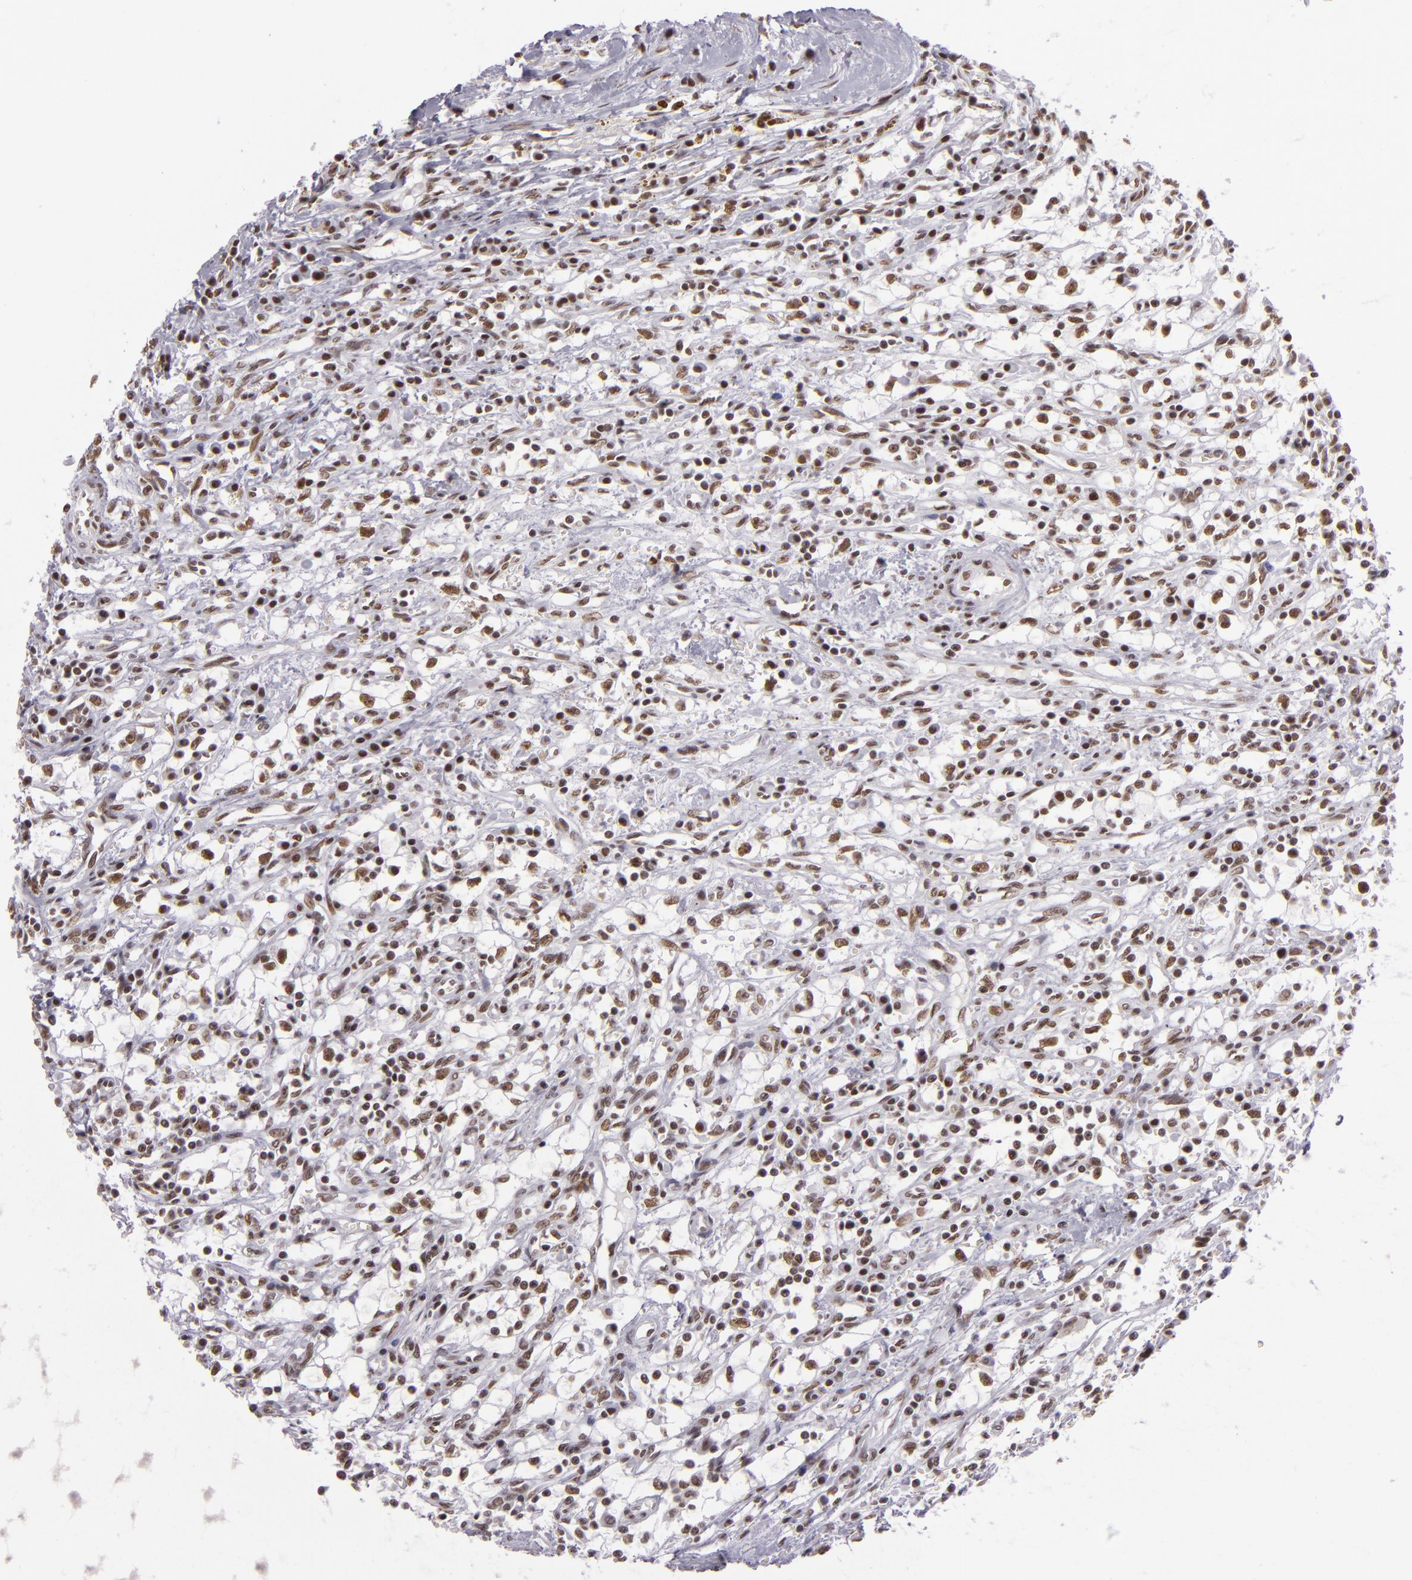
{"staining": {"intensity": "moderate", "quantity": ">75%", "location": "nuclear"}, "tissue": "renal cancer", "cell_type": "Tumor cells", "image_type": "cancer", "snomed": [{"axis": "morphology", "description": "Adenocarcinoma, NOS"}, {"axis": "topography", "description": "Kidney"}], "caption": "Renal cancer (adenocarcinoma) stained with a protein marker displays moderate staining in tumor cells.", "gene": "BRD8", "patient": {"sex": "male", "age": 82}}